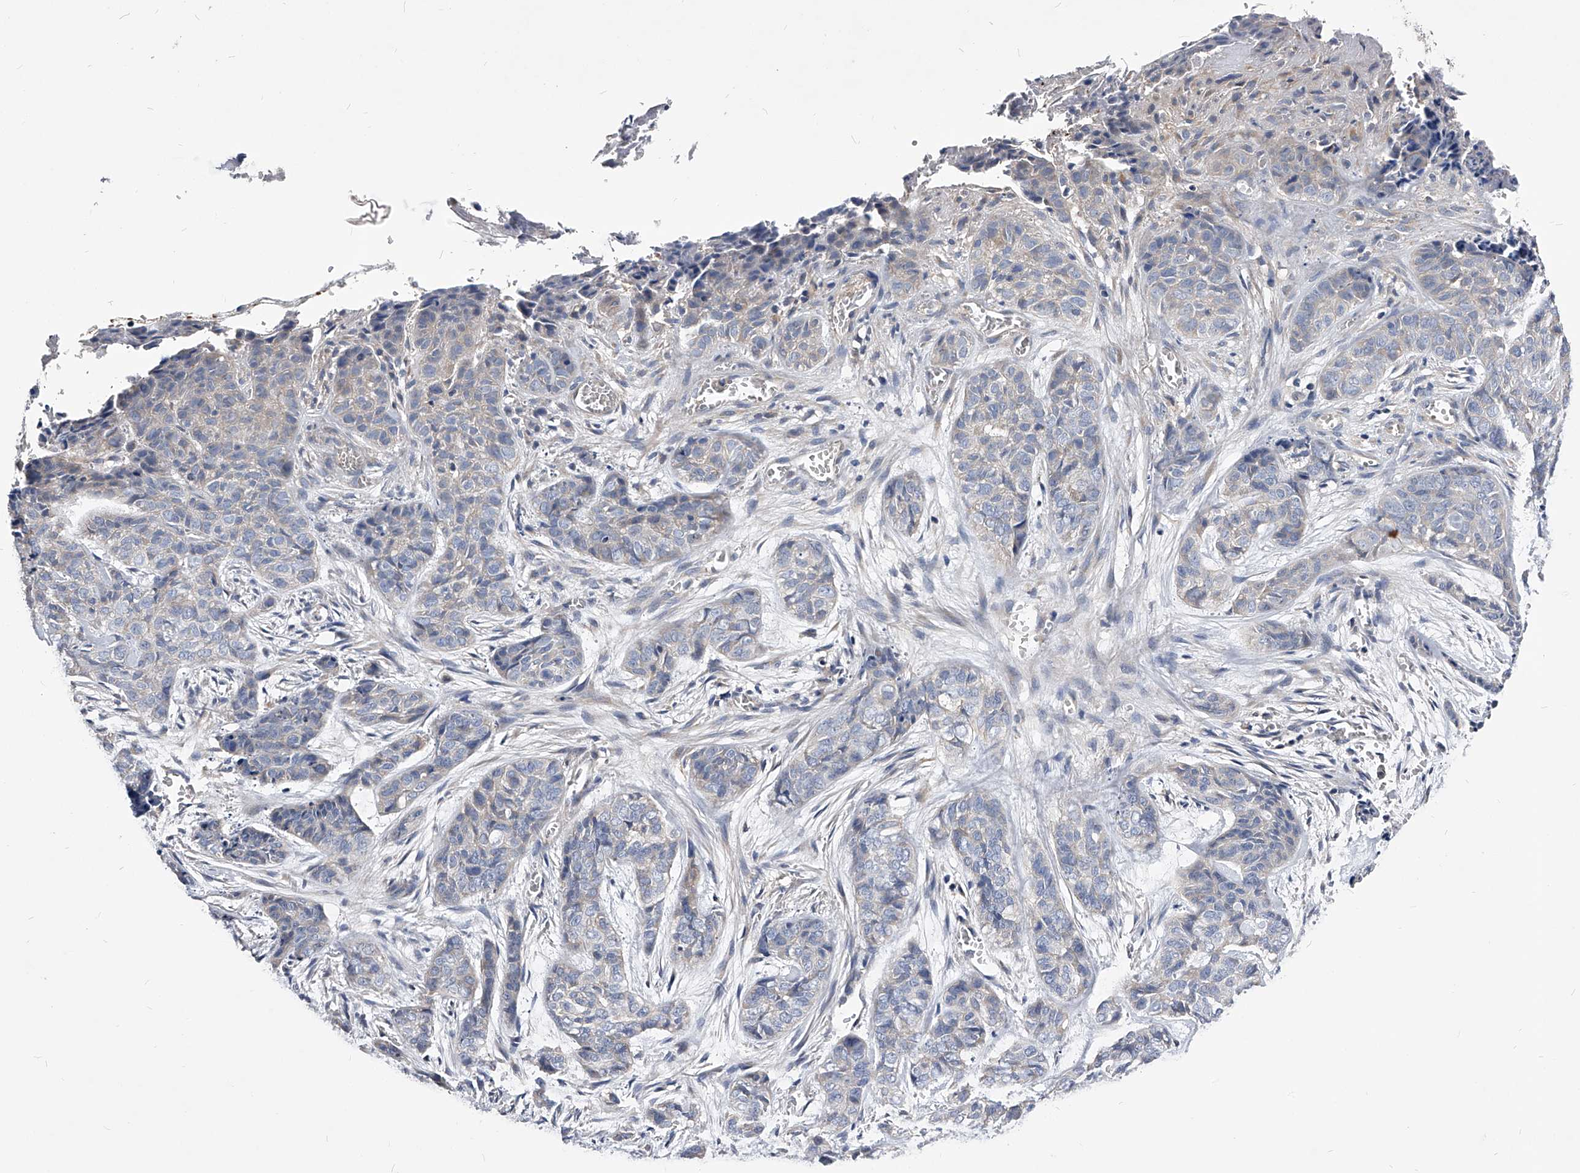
{"staining": {"intensity": "negative", "quantity": "none", "location": "none"}, "tissue": "skin cancer", "cell_type": "Tumor cells", "image_type": "cancer", "snomed": [{"axis": "morphology", "description": "Basal cell carcinoma"}, {"axis": "topography", "description": "Skin"}], "caption": "DAB immunohistochemical staining of skin cancer displays no significant positivity in tumor cells.", "gene": "ARL4C", "patient": {"sex": "female", "age": 64}}